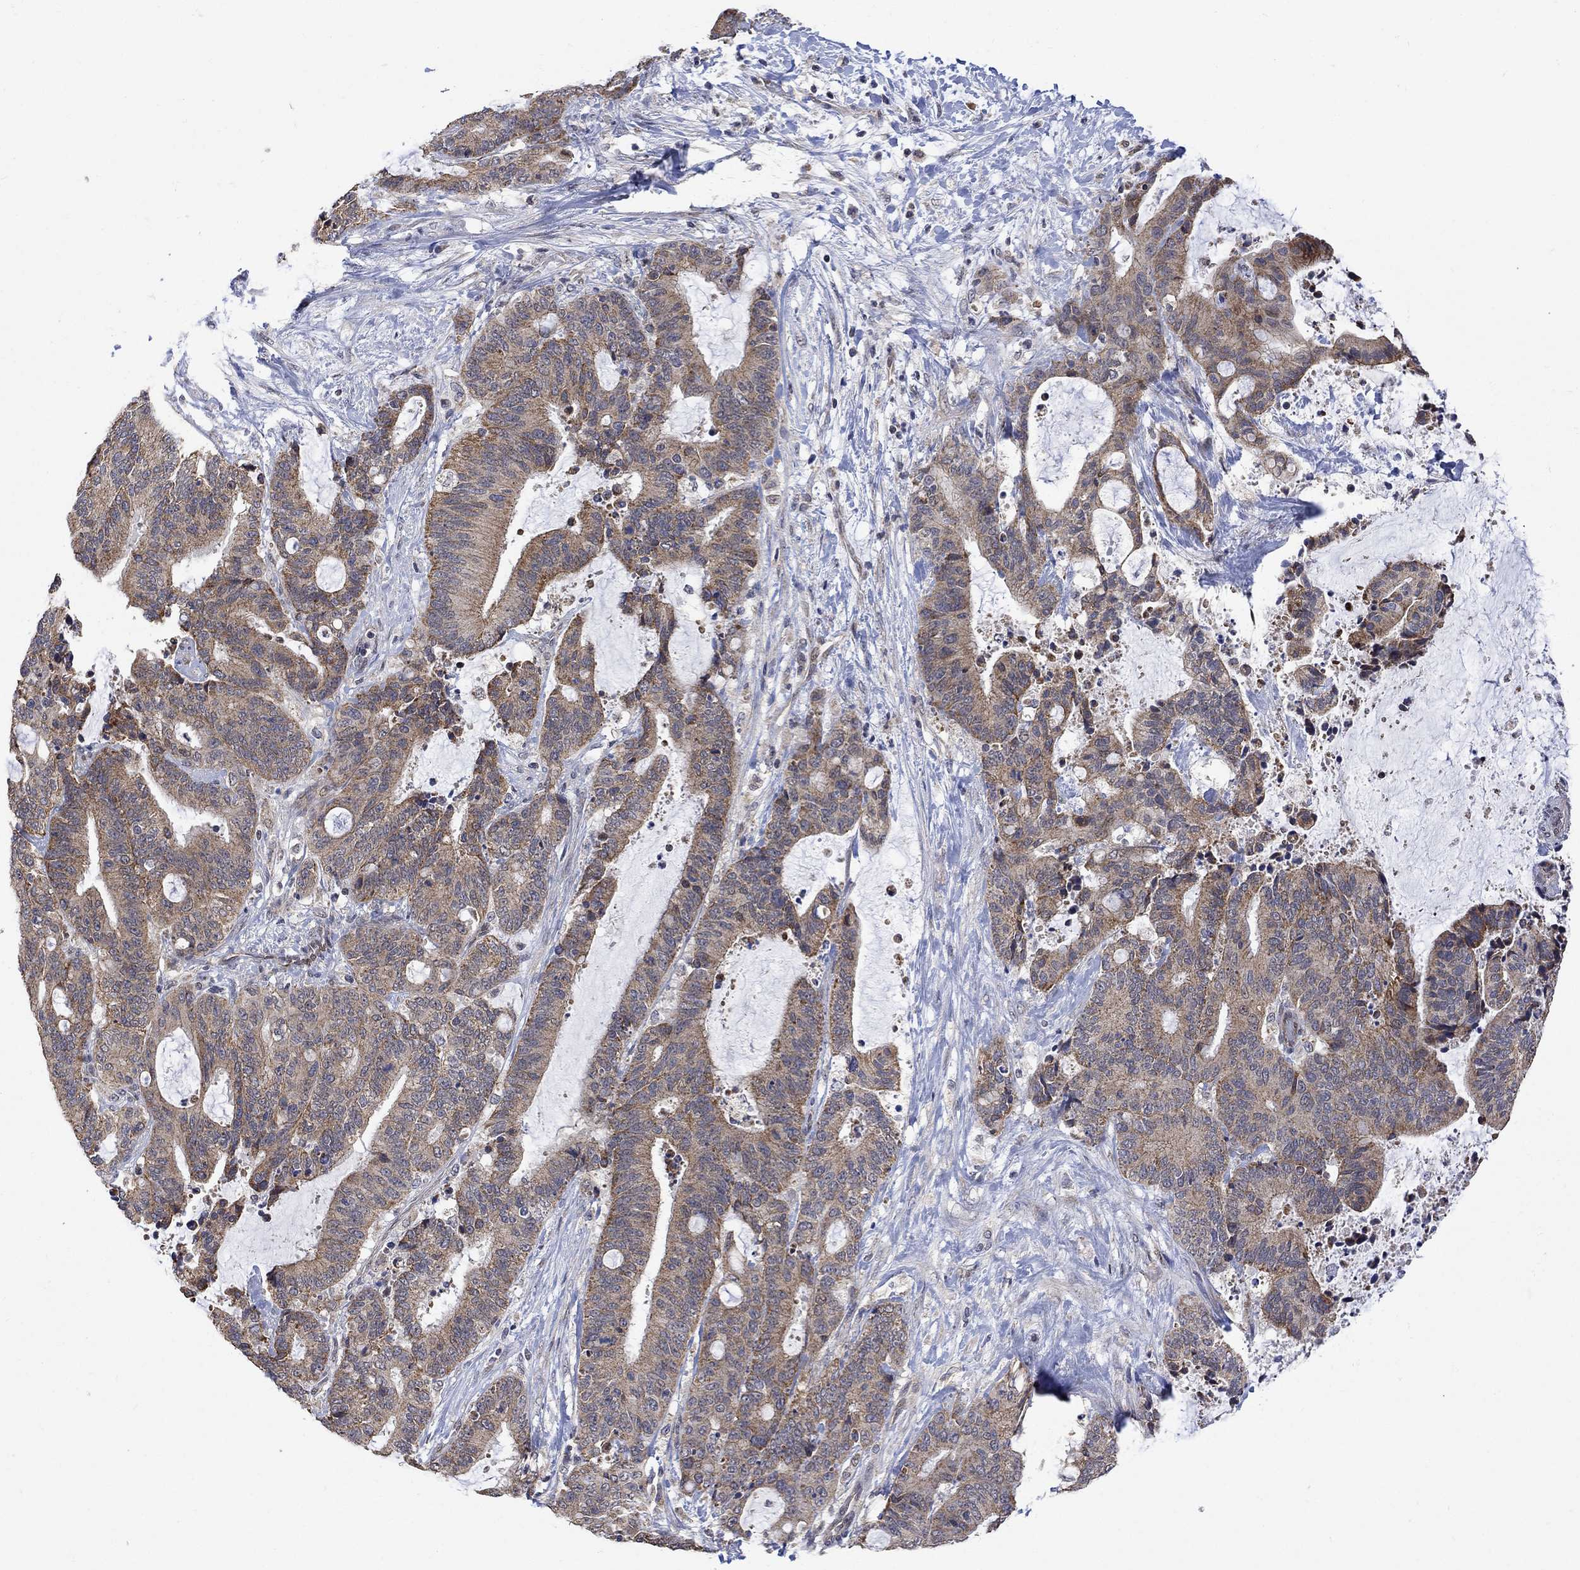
{"staining": {"intensity": "moderate", "quantity": ">75%", "location": "cytoplasmic/membranous"}, "tissue": "liver cancer", "cell_type": "Tumor cells", "image_type": "cancer", "snomed": [{"axis": "morphology", "description": "Cholangiocarcinoma"}, {"axis": "topography", "description": "Liver"}], "caption": "Immunohistochemistry micrograph of human cholangiocarcinoma (liver) stained for a protein (brown), which demonstrates medium levels of moderate cytoplasmic/membranous positivity in about >75% of tumor cells.", "gene": "ANKRA2", "patient": {"sex": "female", "age": 73}}